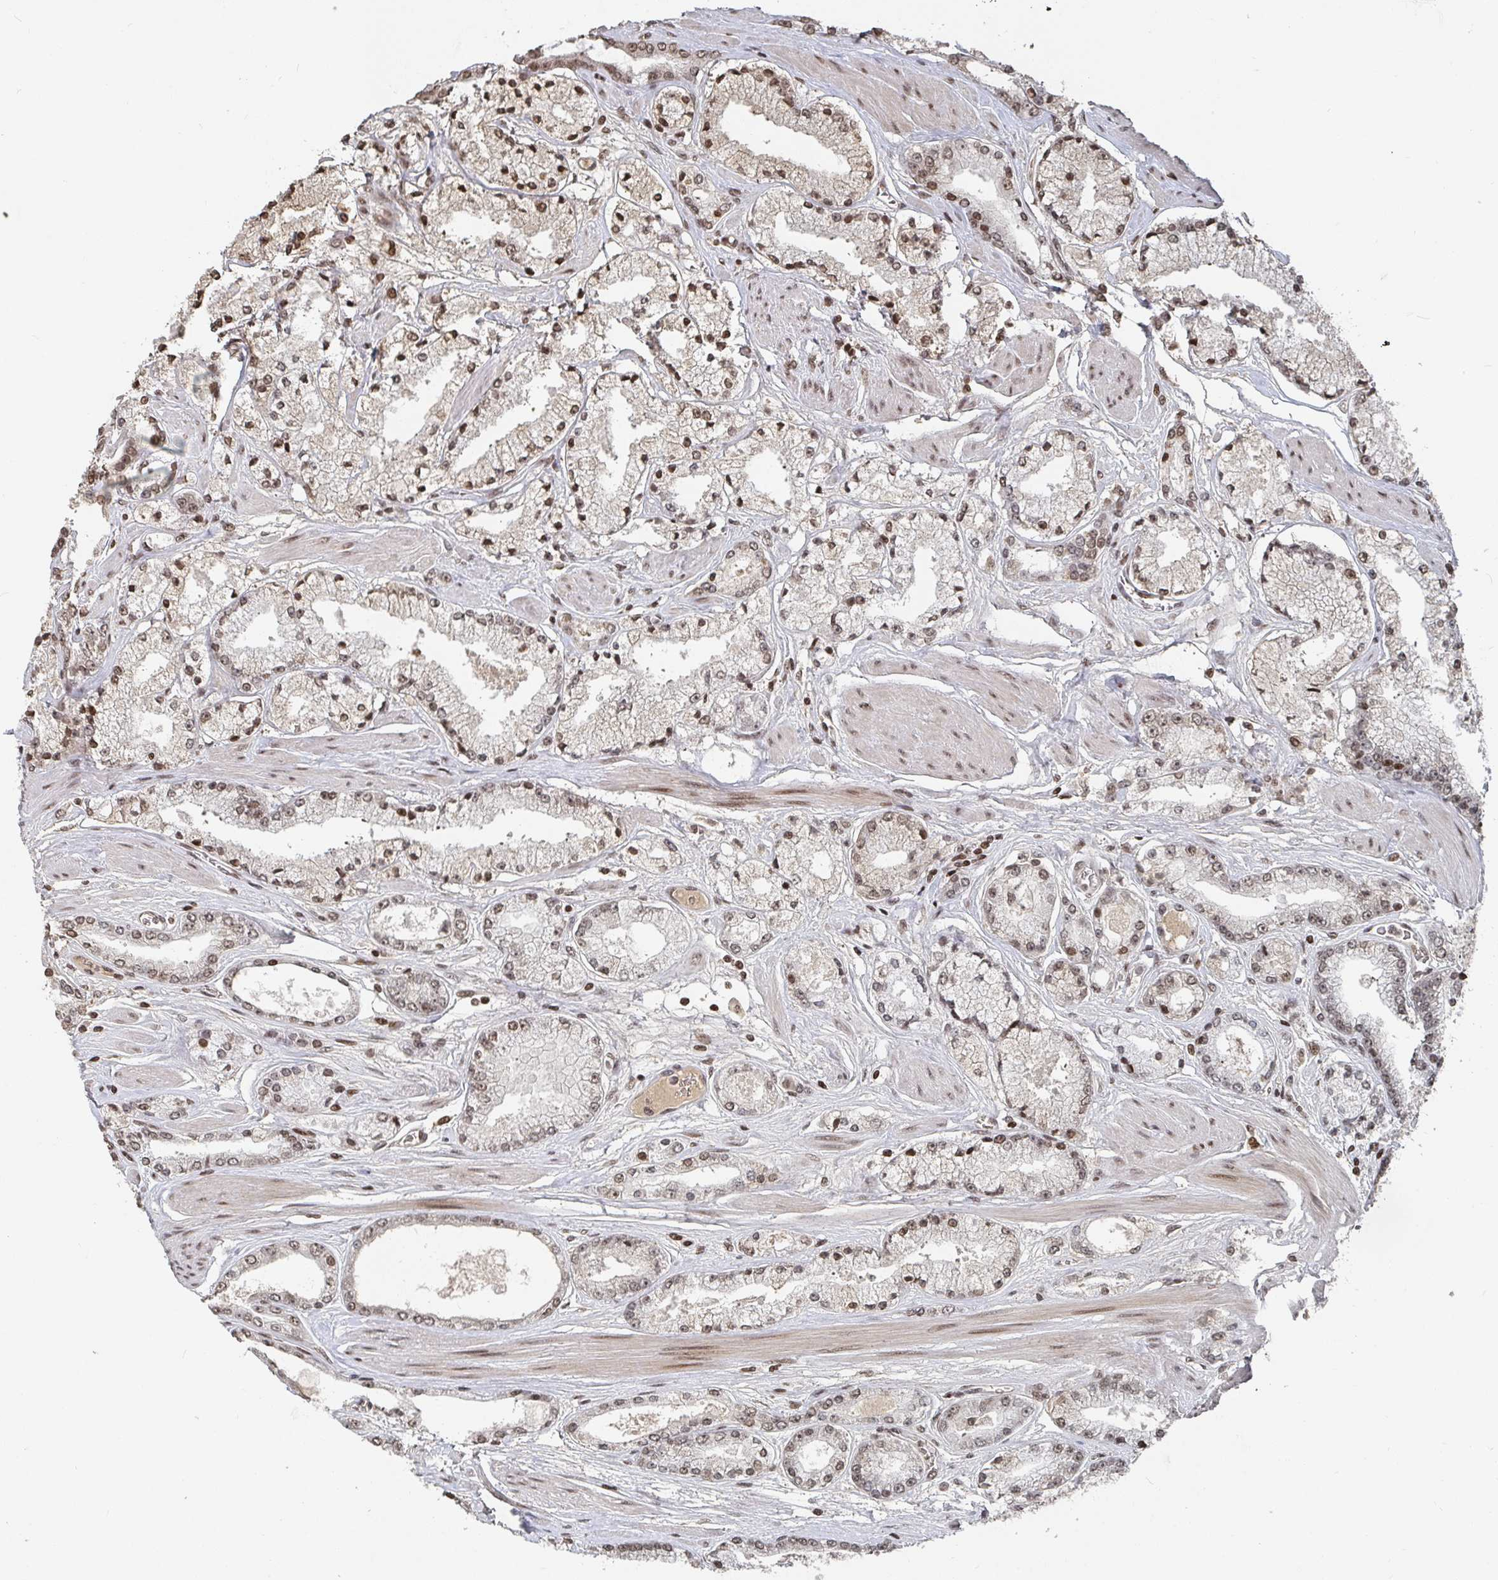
{"staining": {"intensity": "moderate", "quantity": ">75%", "location": "nuclear"}, "tissue": "prostate cancer", "cell_type": "Tumor cells", "image_type": "cancer", "snomed": [{"axis": "morphology", "description": "Adenocarcinoma, High grade"}, {"axis": "topography", "description": "Prostate"}], "caption": "Prostate adenocarcinoma (high-grade) stained with a brown dye exhibits moderate nuclear positive expression in about >75% of tumor cells.", "gene": "ZDHHC12", "patient": {"sex": "male", "age": 63}}